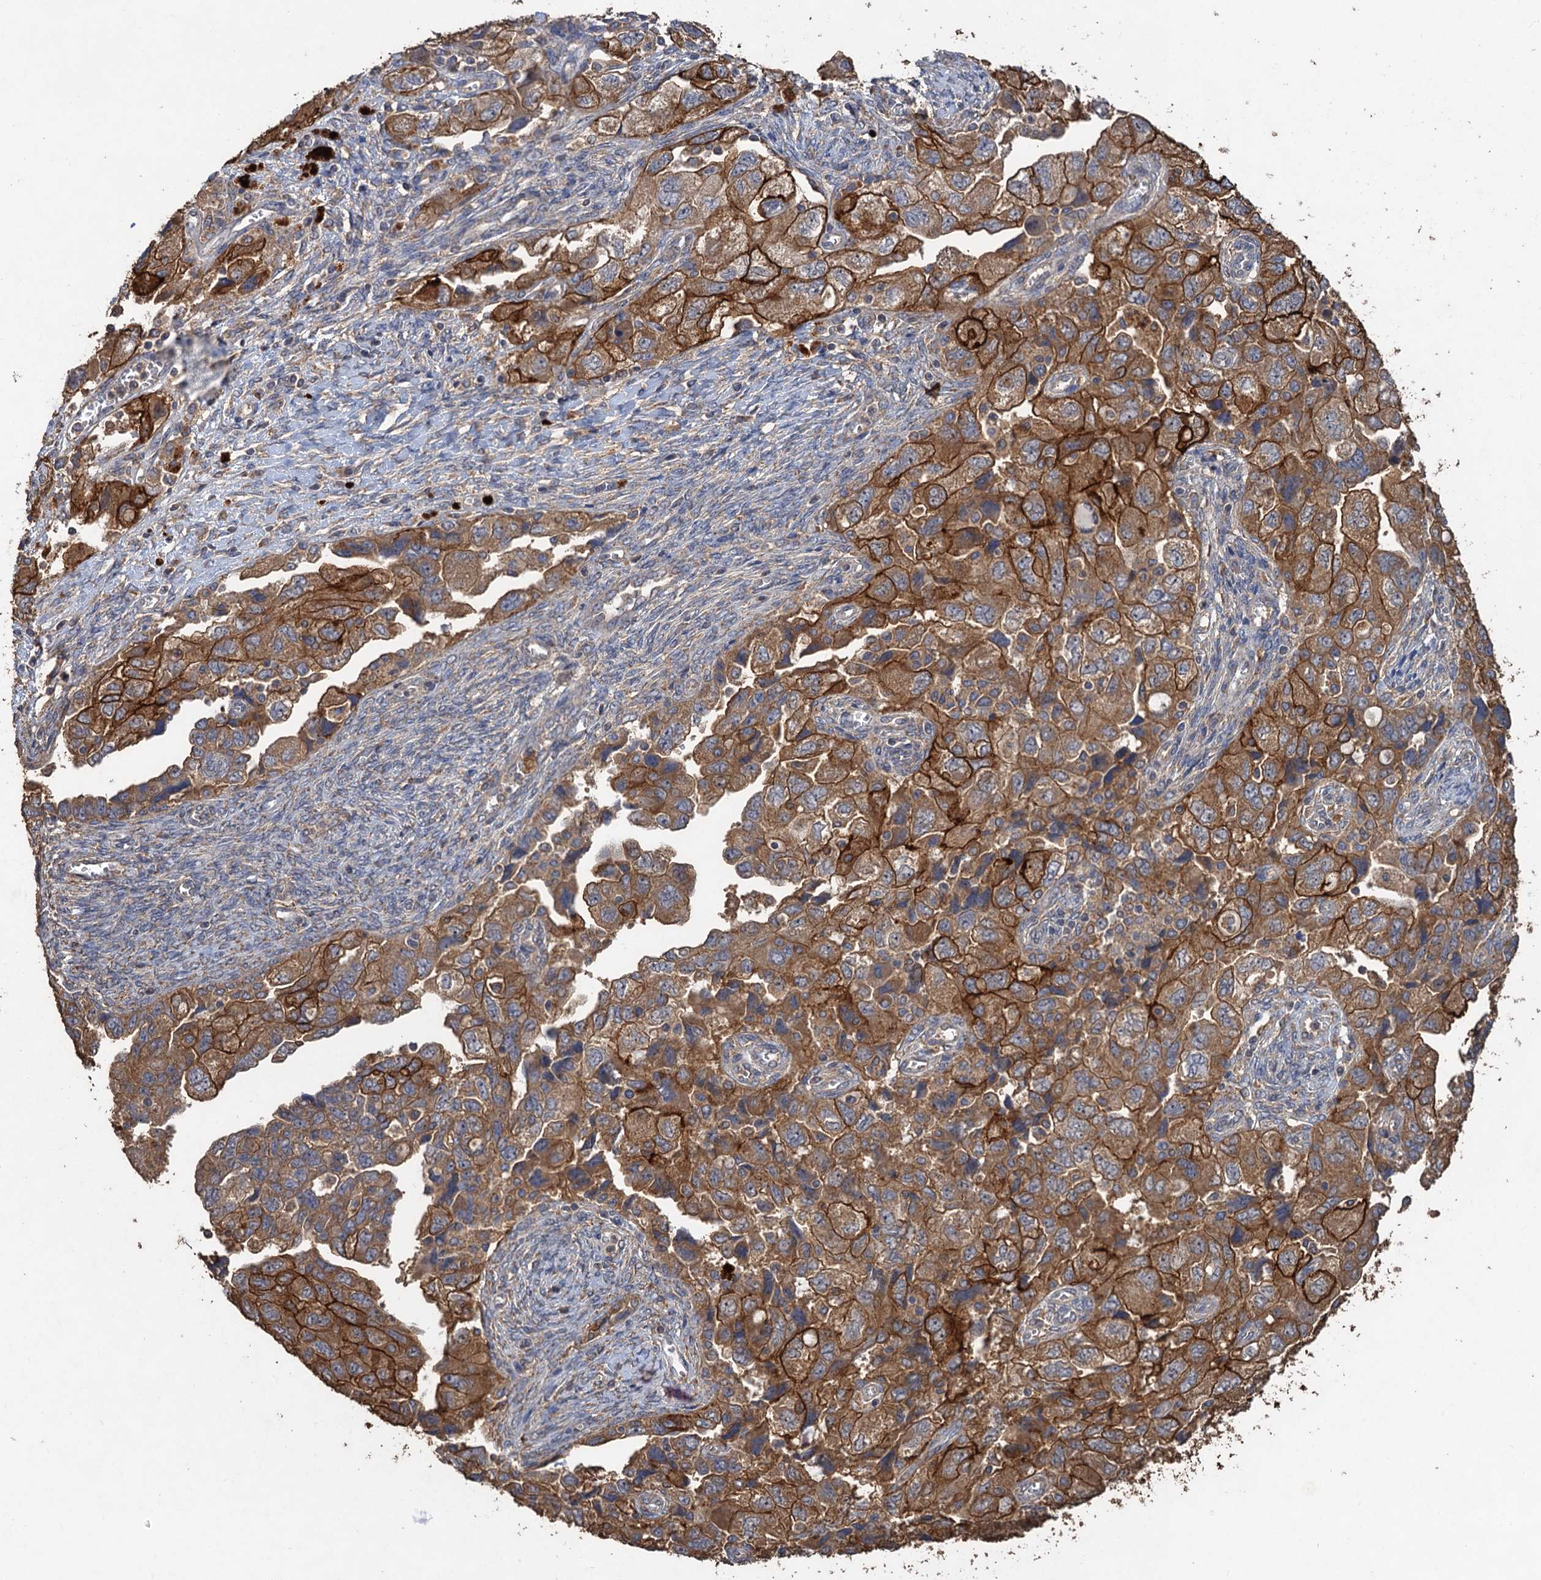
{"staining": {"intensity": "strong", "quantity": ">75%", "location": "cytoplasmic/membranous"}, "tissue": "ovarian cancer", "cell_type": "Tumor cells", "image_type": "cancer", "snomed": [{"axis": "morphology", "description": "Carcinoma, NOS"}, {"axis": "morphology", "description": "Cystadenocarcinoma, serous, NOS"}, {"axis": "topography", "description": "Ovary"}], "caption": "Serous cystadenocarcinoma (ovarian) stained with a protein marker shows strong staining in tumor cells.", "gene": "SCUBE3", "patient": {"sex": "female", "age": 69}}